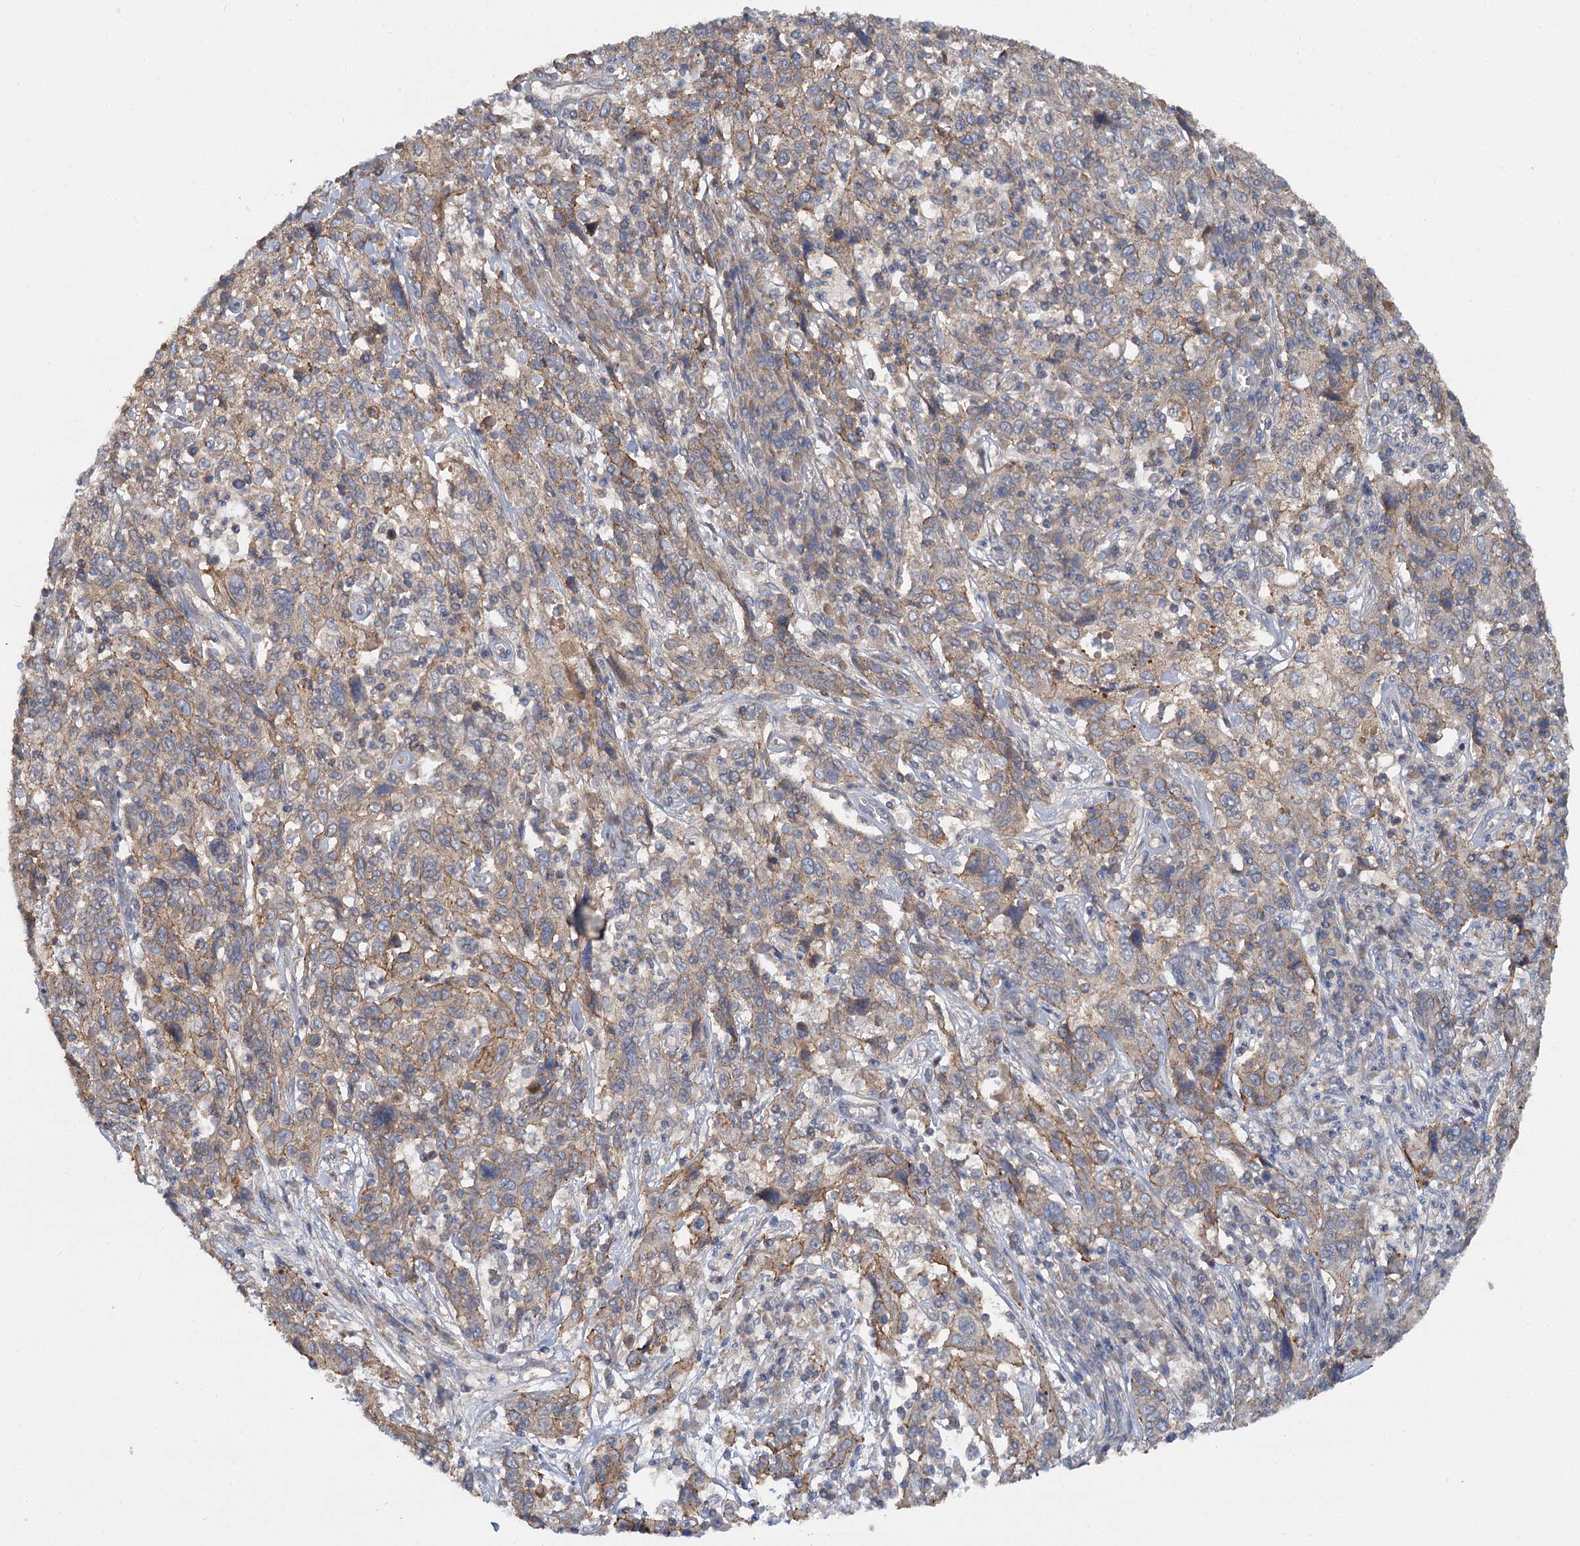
{"staining": {"intensity": "weak", "quantity": "25%-75%", "location": "cytoplasmic/membranous"}, "tissue": "cervical cancer", "cell_type": "Tumor cells", "image_type": "cancer", "snomed": [{"axis": "morphology", "description": "Squamous cell carcinoma, NOS"}, {"axis": "topography", "description": "Cervix"}], "caption": "Human cervical squamous cell carcinoma stained with a brown dye demonstrates weak cytoplasmic/membranous positive expression in about 25%-75% of tumor cells.", "gene": "ZNF324", "patient": {"sex": "female", "age": 46}}